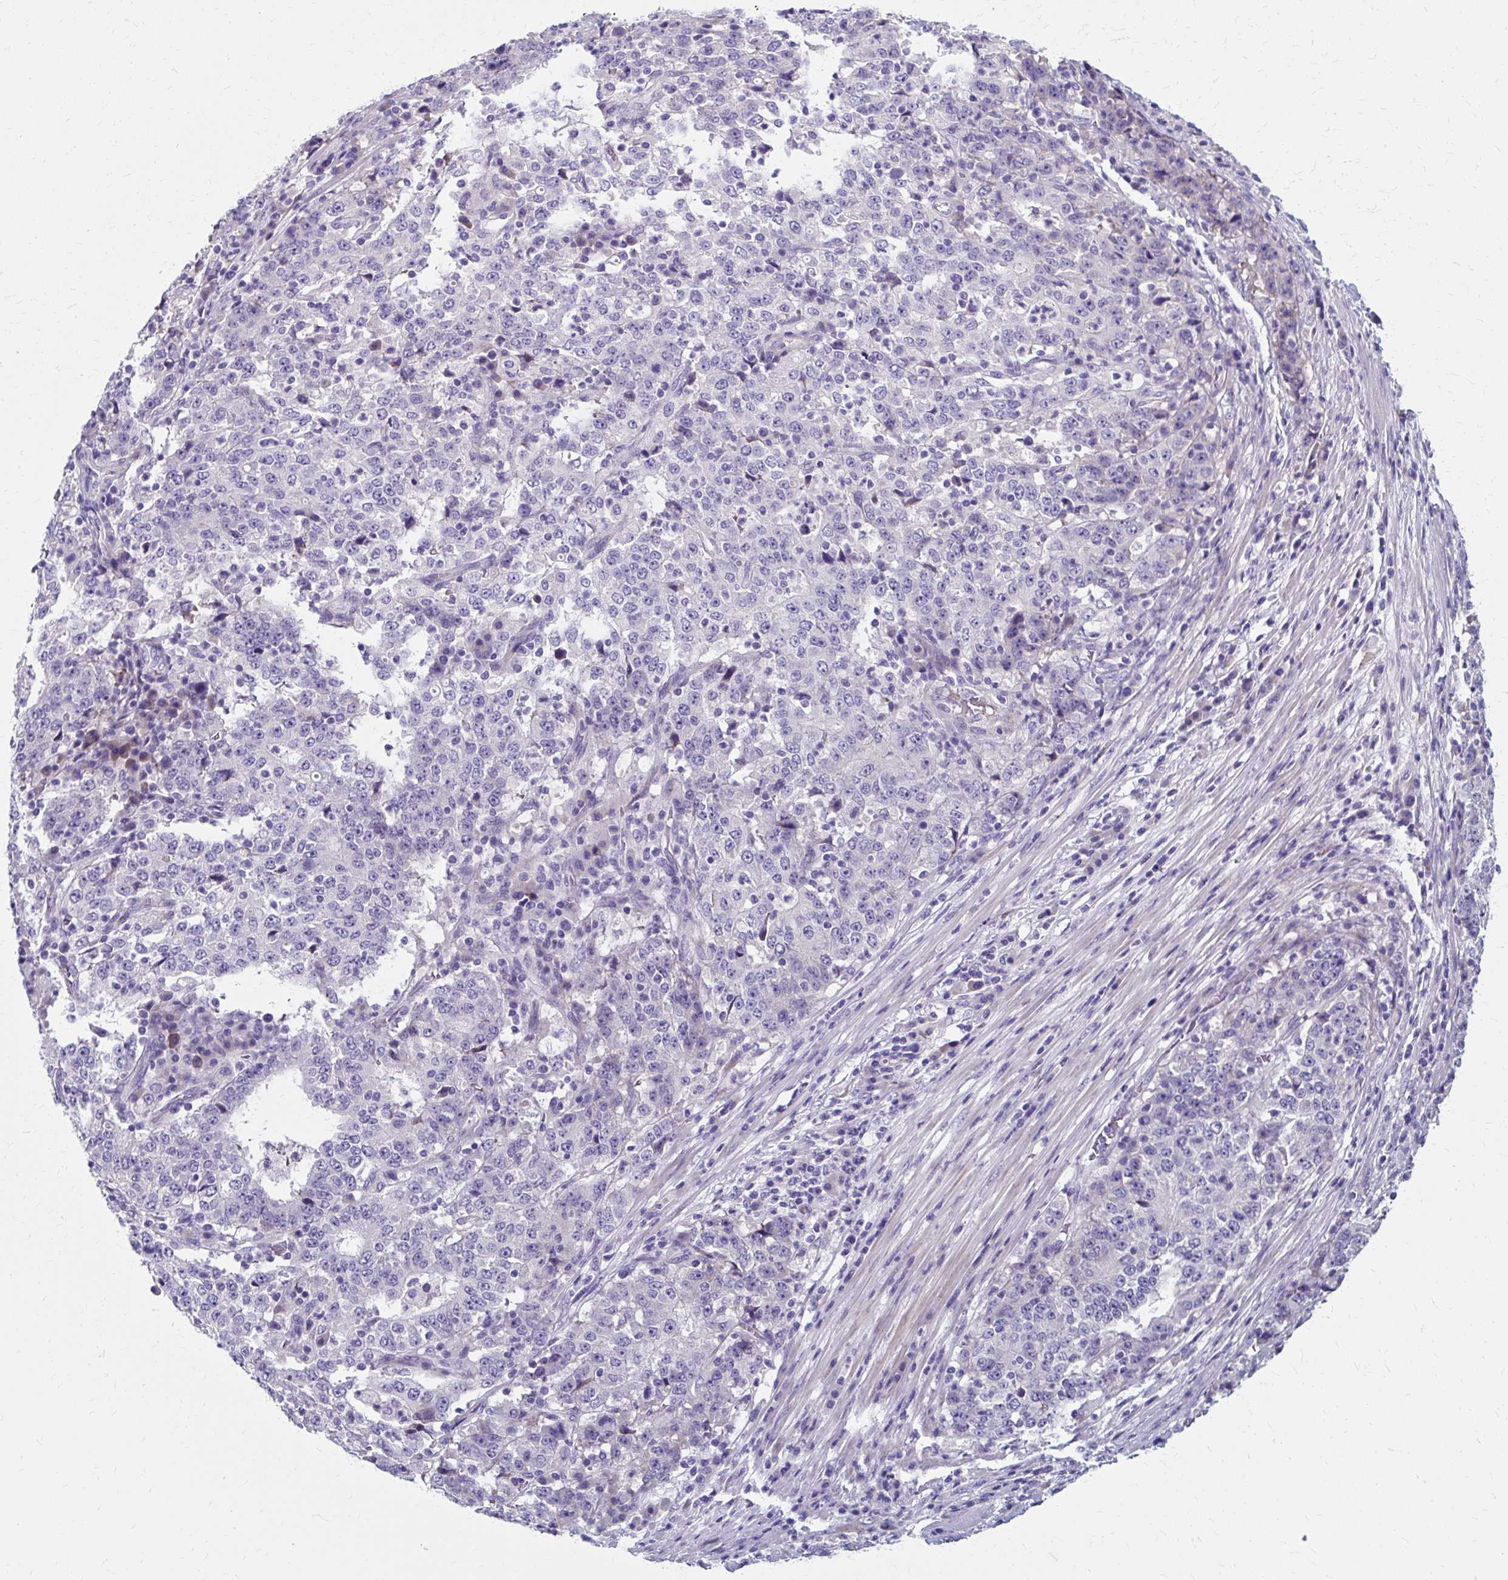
{"staining": {"intensity": "negative", "quantity": "none", "location": "none"}, "tissue": "stomach cancer", "cell_type": "Tumor cells", "image_type": "cancer", "snomed": [{"axis": "morphology", "description": "Adenocarcinoma, NOS"}, {"axis": "topography", "description": "Stomach"}], "caption": "The IHC photomicrograph has no significant expression in tumor cells of stomach adenocarcinoma tissue.", "gene": "ZNF555", "patient": {"sex": "male", "age": 59}}